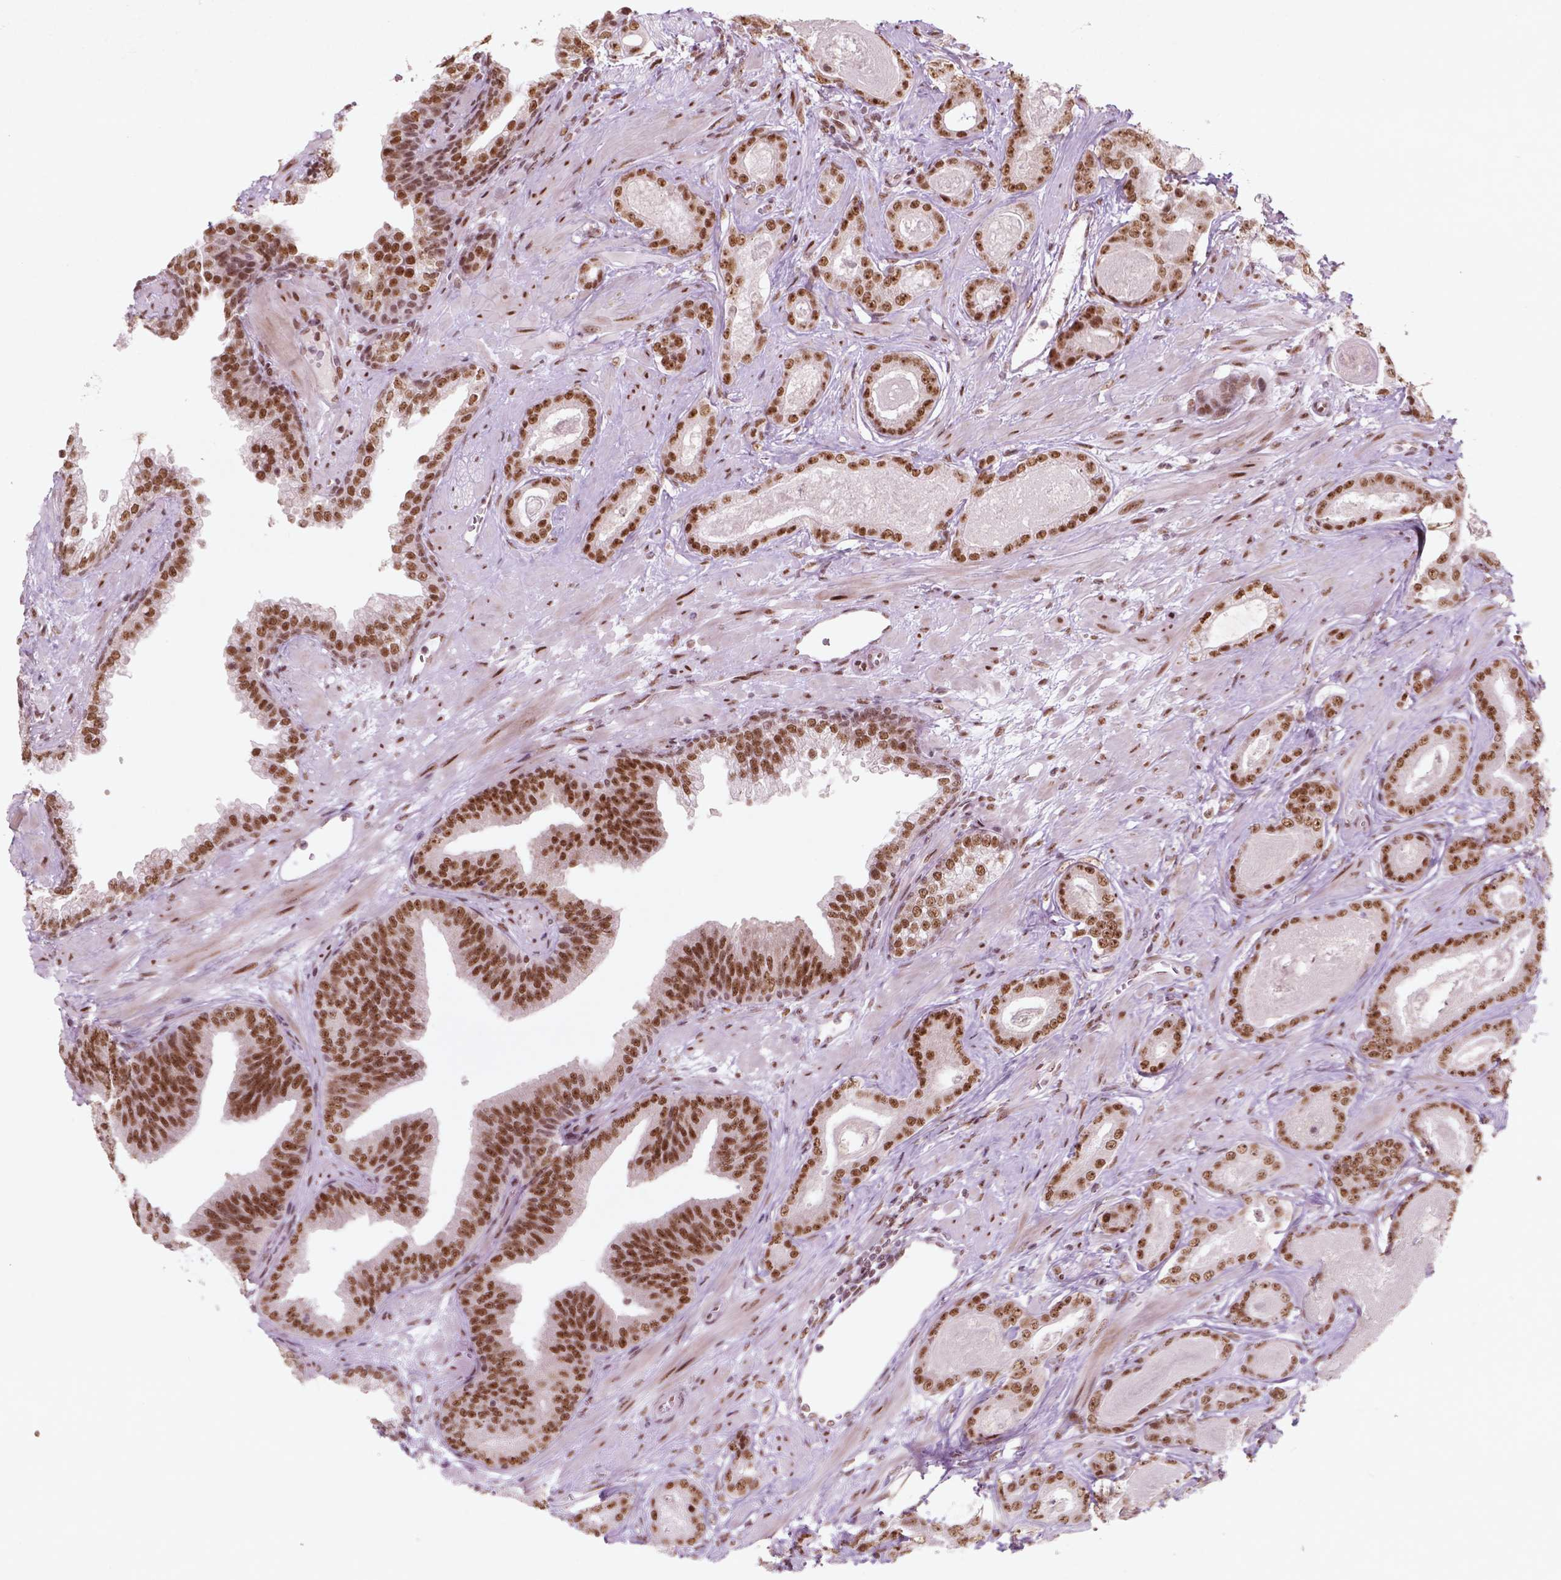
{"staining": {"intensity": "strong", "quantity": ">75%", "location": "nuclear"}, "tissue": "prostate cancer", "cell_type": "Tumor cells", "image_type": "cancer", "snomed": [{"axis": "morphology", "description": "Adenocarcinoma, Low grade"}, {"axis": "topography", "description": "Prostate"}], "caption": "Protein staining of prostate low-grade adenocarcinoma tissue reveals strong nuclear staining in about >75% of tumor cells. (IHC, brightfield microscopy, high magnification).", "gene": "HMG20B", "patient": {"sex": "male", "age": 61}}